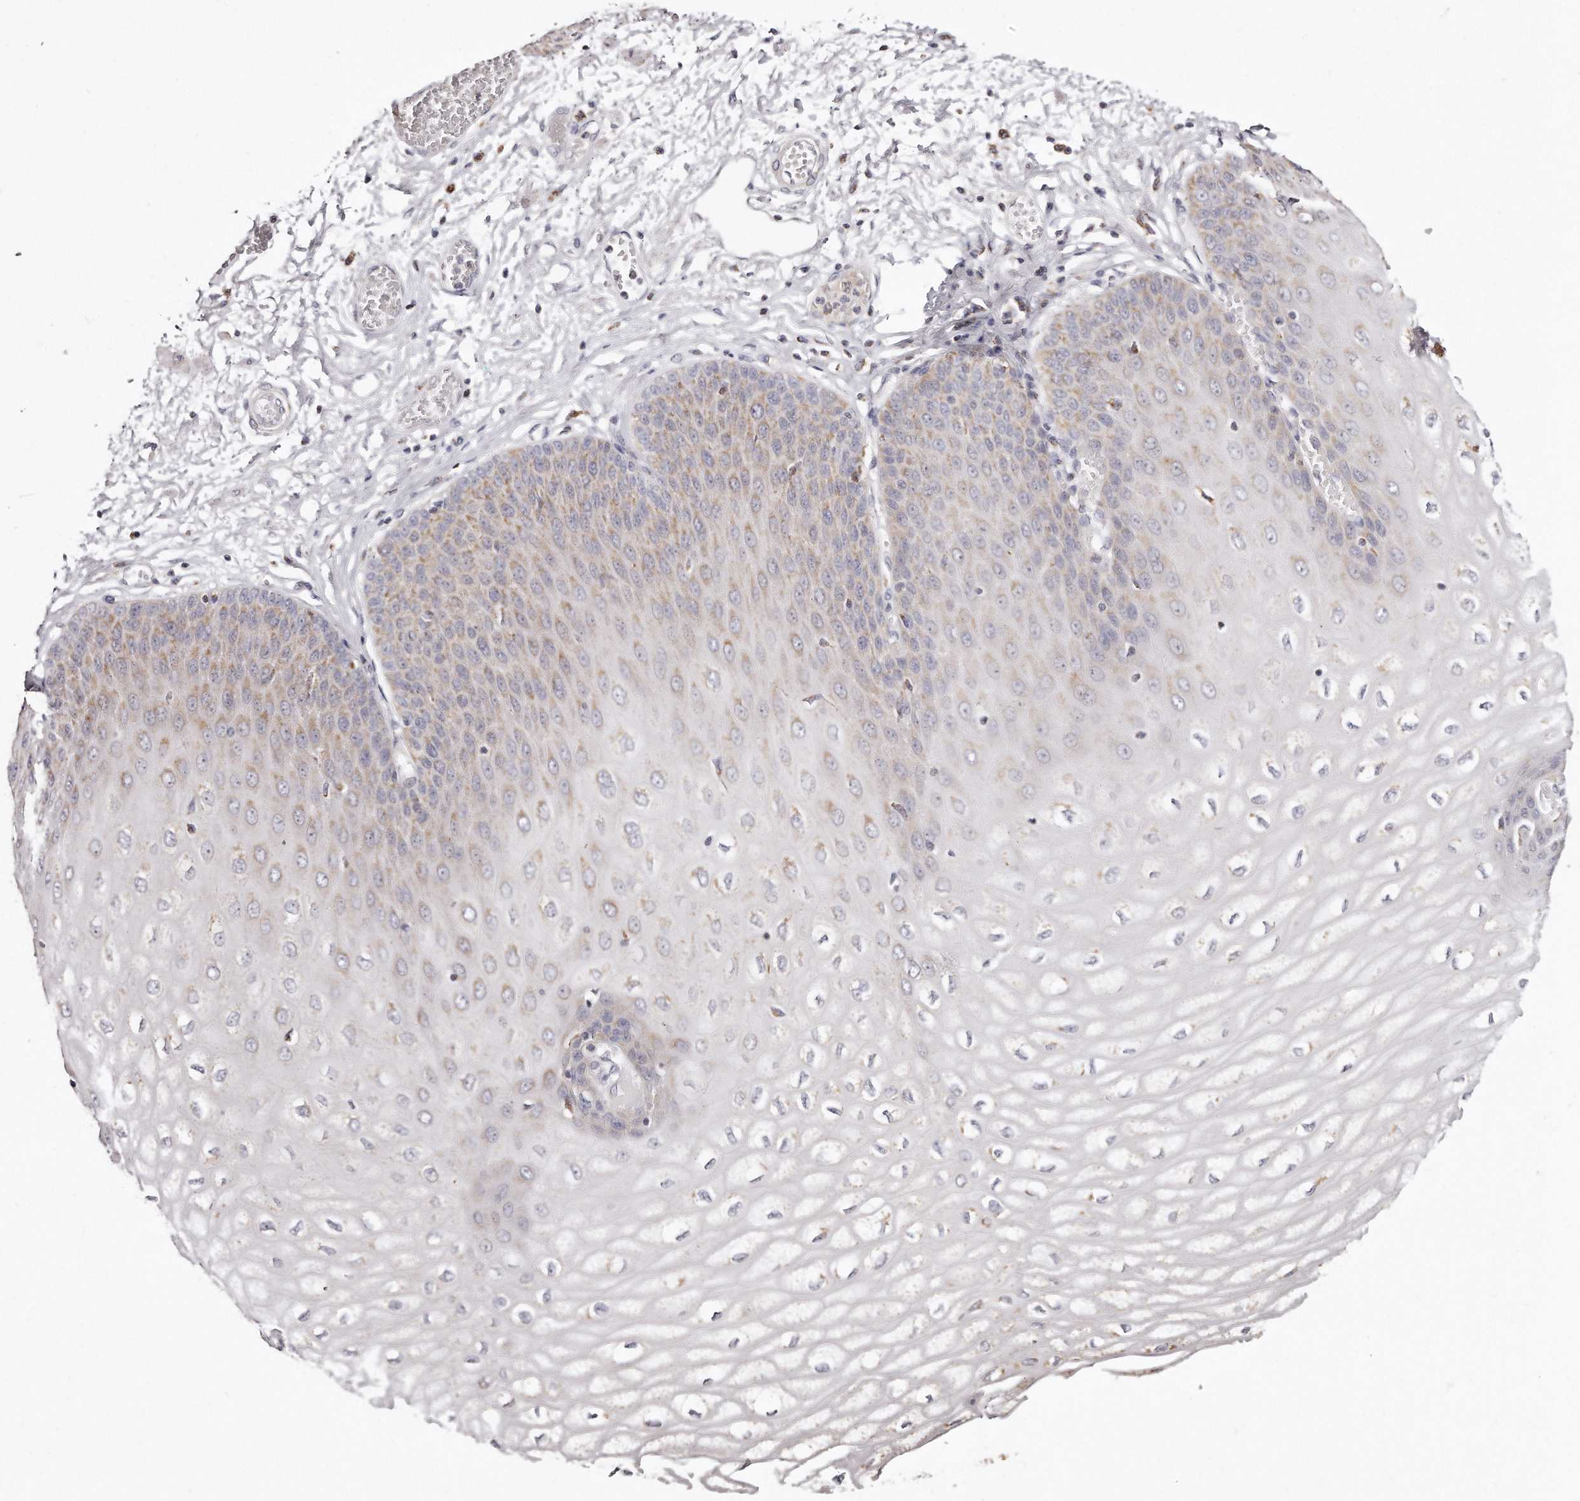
{"staining": {"intensity": "moderate", "quantity": "25%-75%", "location": "cytoplasmic/membranous"}, "tissue": "esophagus", "cell_type": "Squamous epithelial cells", "image_type": "normal", "snomed": [{"axis": "morphology", "description": "Normal tissue, NOS"}, {"axis": "topography", "description": "Esophagus"}], "caption": "This micrograph reveals immunohistochemistry (IHC) staining of unremarkable esophagus, with medium moderate cytoplasmic/membranous expression in approximately 25%-75% of squamous epithelial cells.", "gene": "RTKN", "patient": {"sex": "male", "age": 60}}